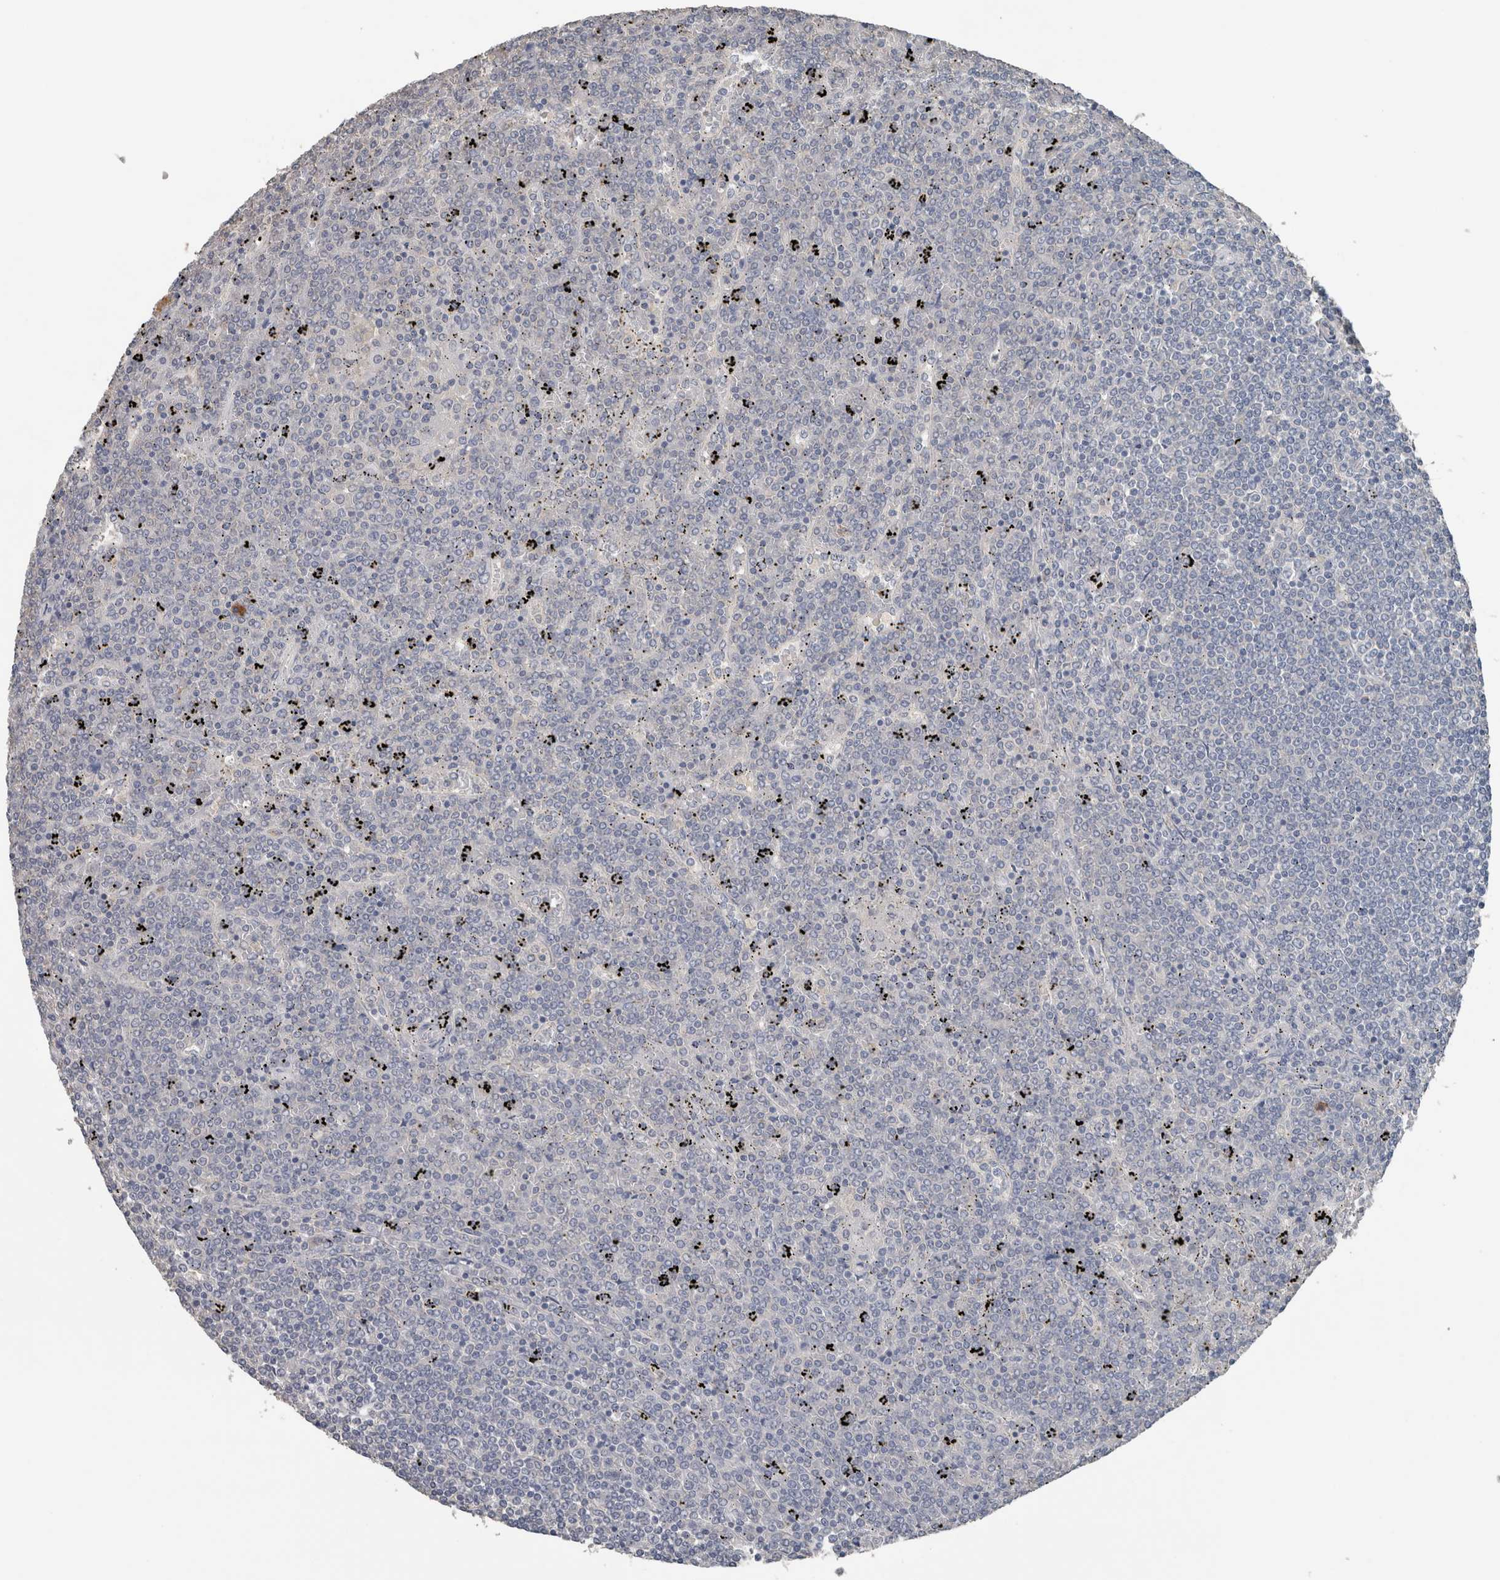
{"staining": {"intensity": "negative", "quantity": "none", "location": "none"}, "tissue": "lymphoma", "cell_type": "Tumor cells", "image_type": "cancer", "snomed": [{"axis": "morphology", "description": "Malignant lymphoma, non-Hodgkin's type, Low grade"}, {"axis": "topography", "description": "Spleen"}], "caption": "DAB (3,3'-diaminobenzidine) immunohistochemical staining of human low-grade malignant lymphoma, non-Hodgkin's type displays no significant positivity in tumor cells. (DAB immunohistochemistry, high magnification).", "gene": "CRNN", "patient": {"sex": "female", "age": 19}}